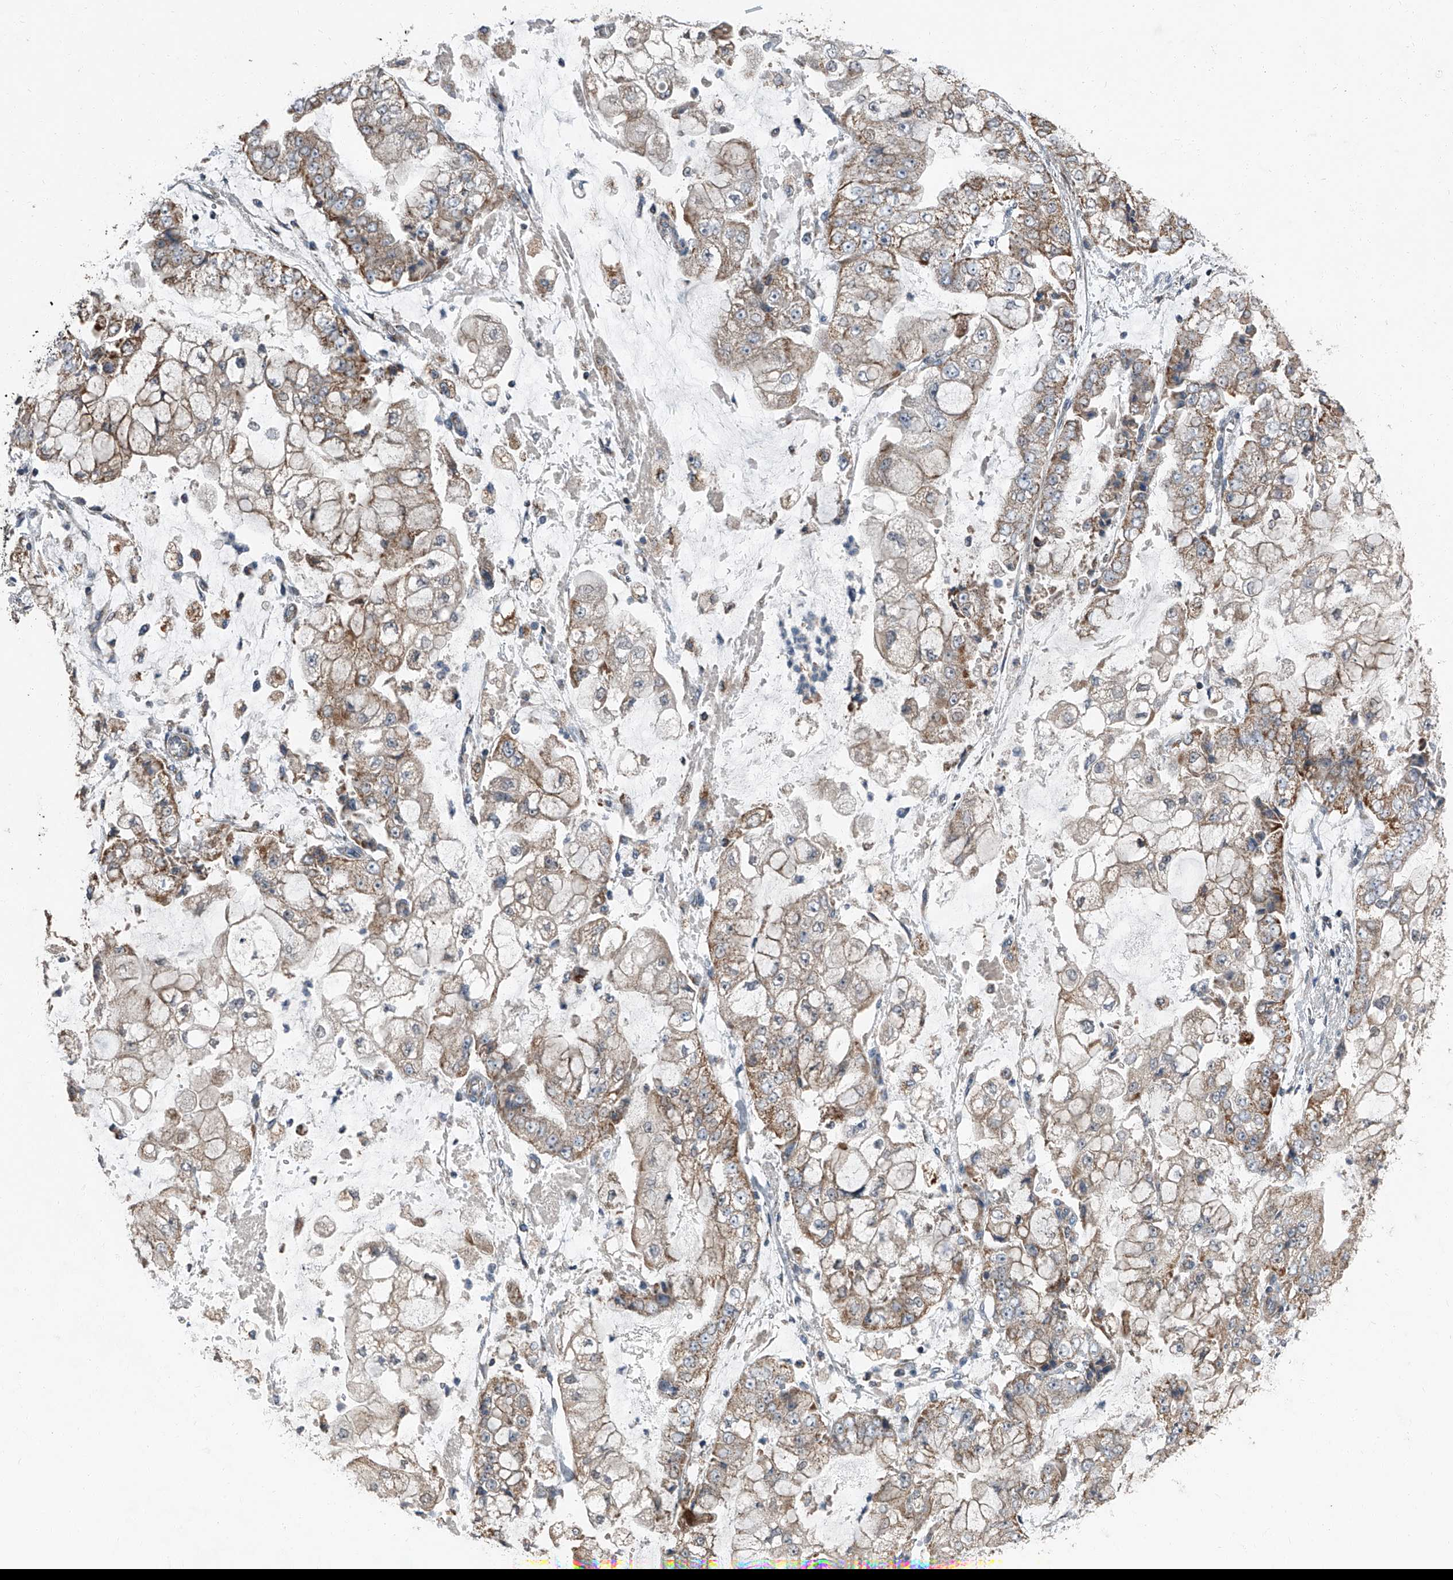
{"staining": {"intensity": "moderate", "quantity": ">75%", "location": "cytoplasmic/membranous"}, "tissue": "stomach cancer", "cell_type": "Tumor cells", "image_type": "cancer", "snomed": [{"axis": "morphology", "description": "Adenocarcinoma, NOS"}, {"axis": "topography", "description": "Stomach"}], "caption": "DAB immunohistochemical staining of human adenocarcinoma (stomach) demonstrates moderate cytoplasmic/membranous protein expression in about >75% of tumor cells.", "gene": "CHRNA7", "patient": {"sex": "male", "age": 76}}